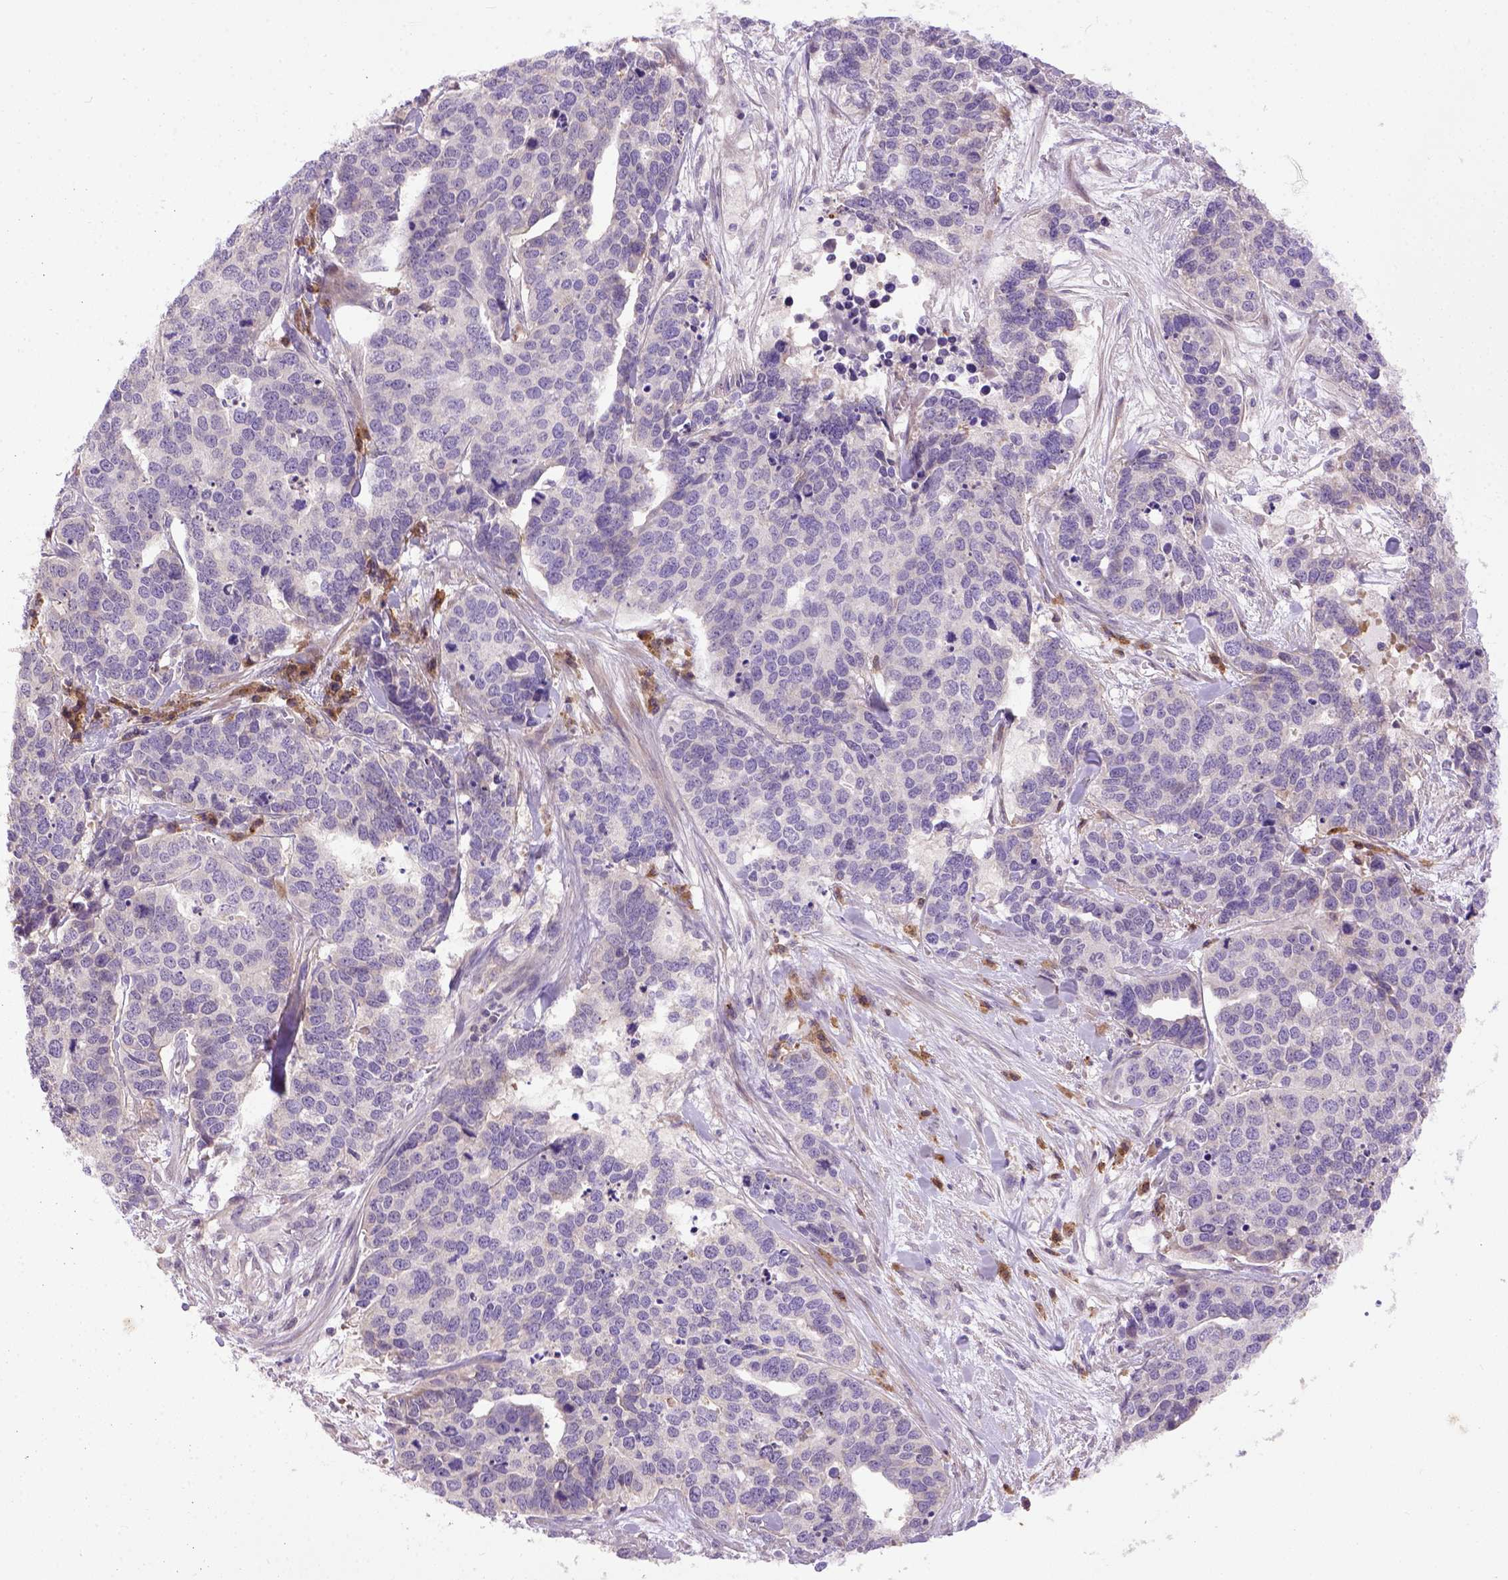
{"staining": {"intensity": "negative", "quantity": "none", "location": "none"}, "tissue": "ovarian cancer", "cell_type": "Tumor cells", "image_type": "cancer", "snomed": [{"axis": "morphology", "description": "Carcinoma, endometroid"}, {"axis": "topography", "description": "Ovary"}], "caption": "Immunohistochemistry (IHC) image of human ovarian endometroid carcinoma stained for a protein (brown), which displays no positivity in tumor cells. (DAB (3,3'-diaminobenzidine) immunohistochemistry (IHC), high magnification).", "gene": "CPNE1", "patient": {"sex": "female", "age": 65}}